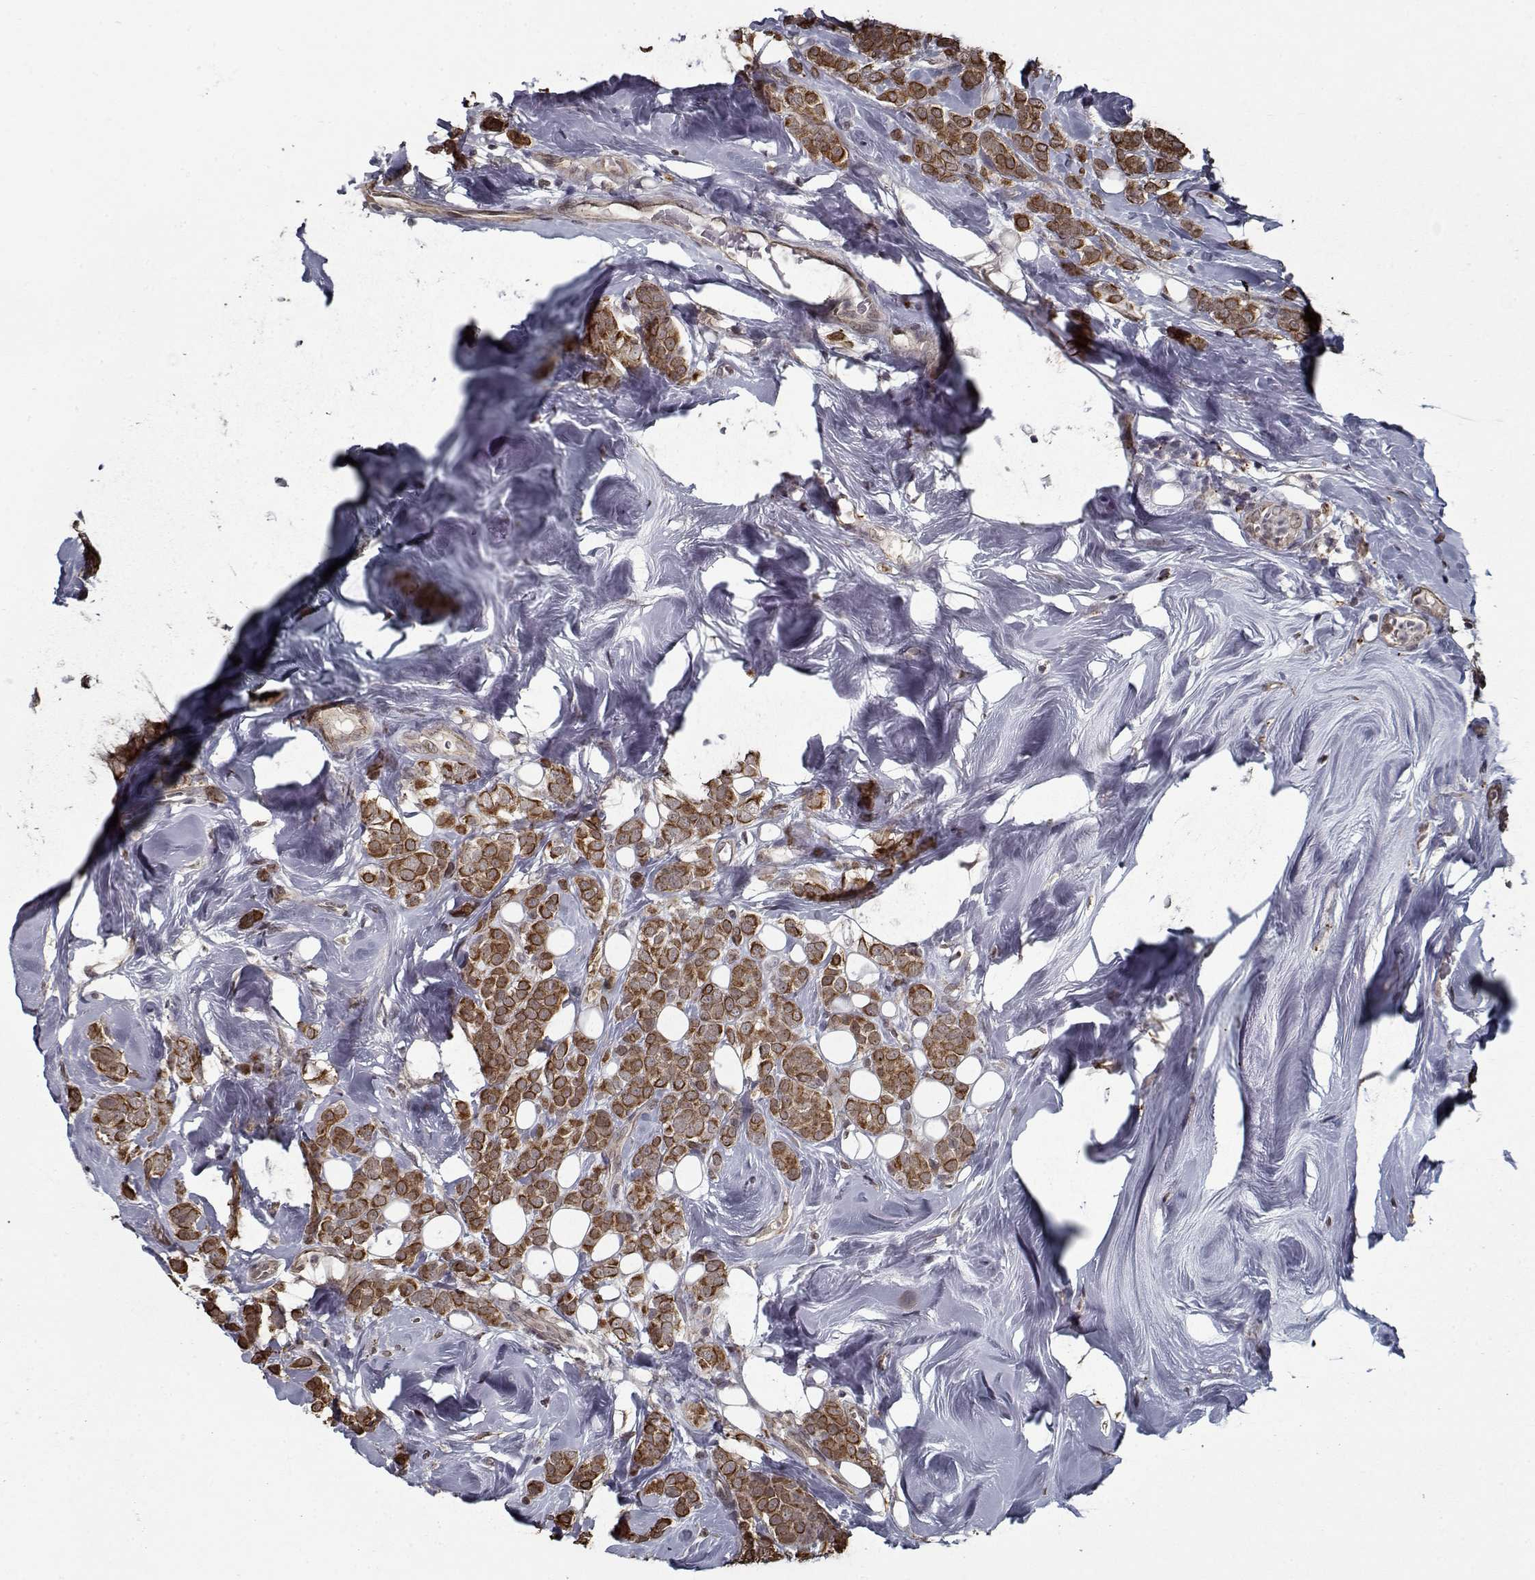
{"staining": {"intensity": "strong", "quantity": ">75%", "location": "cytoplasmic/membranous"}, "tissue": "breast cancer", "cell_type": "Tumor cells", "image_type": "cancer", "snomed": [{"axis": "morphology", "description": "Lobular carcinoma"}, {"axis": "topography", "description": "Breast"}], "caption": "Immunohistochemical staining of breast cancer exhibits high levels of strong cytoplasmic/membranous protein expression in approximately >75% of tumor cells.", "gene": "NLK", "patient": {"sex": "female", "age": 49}}